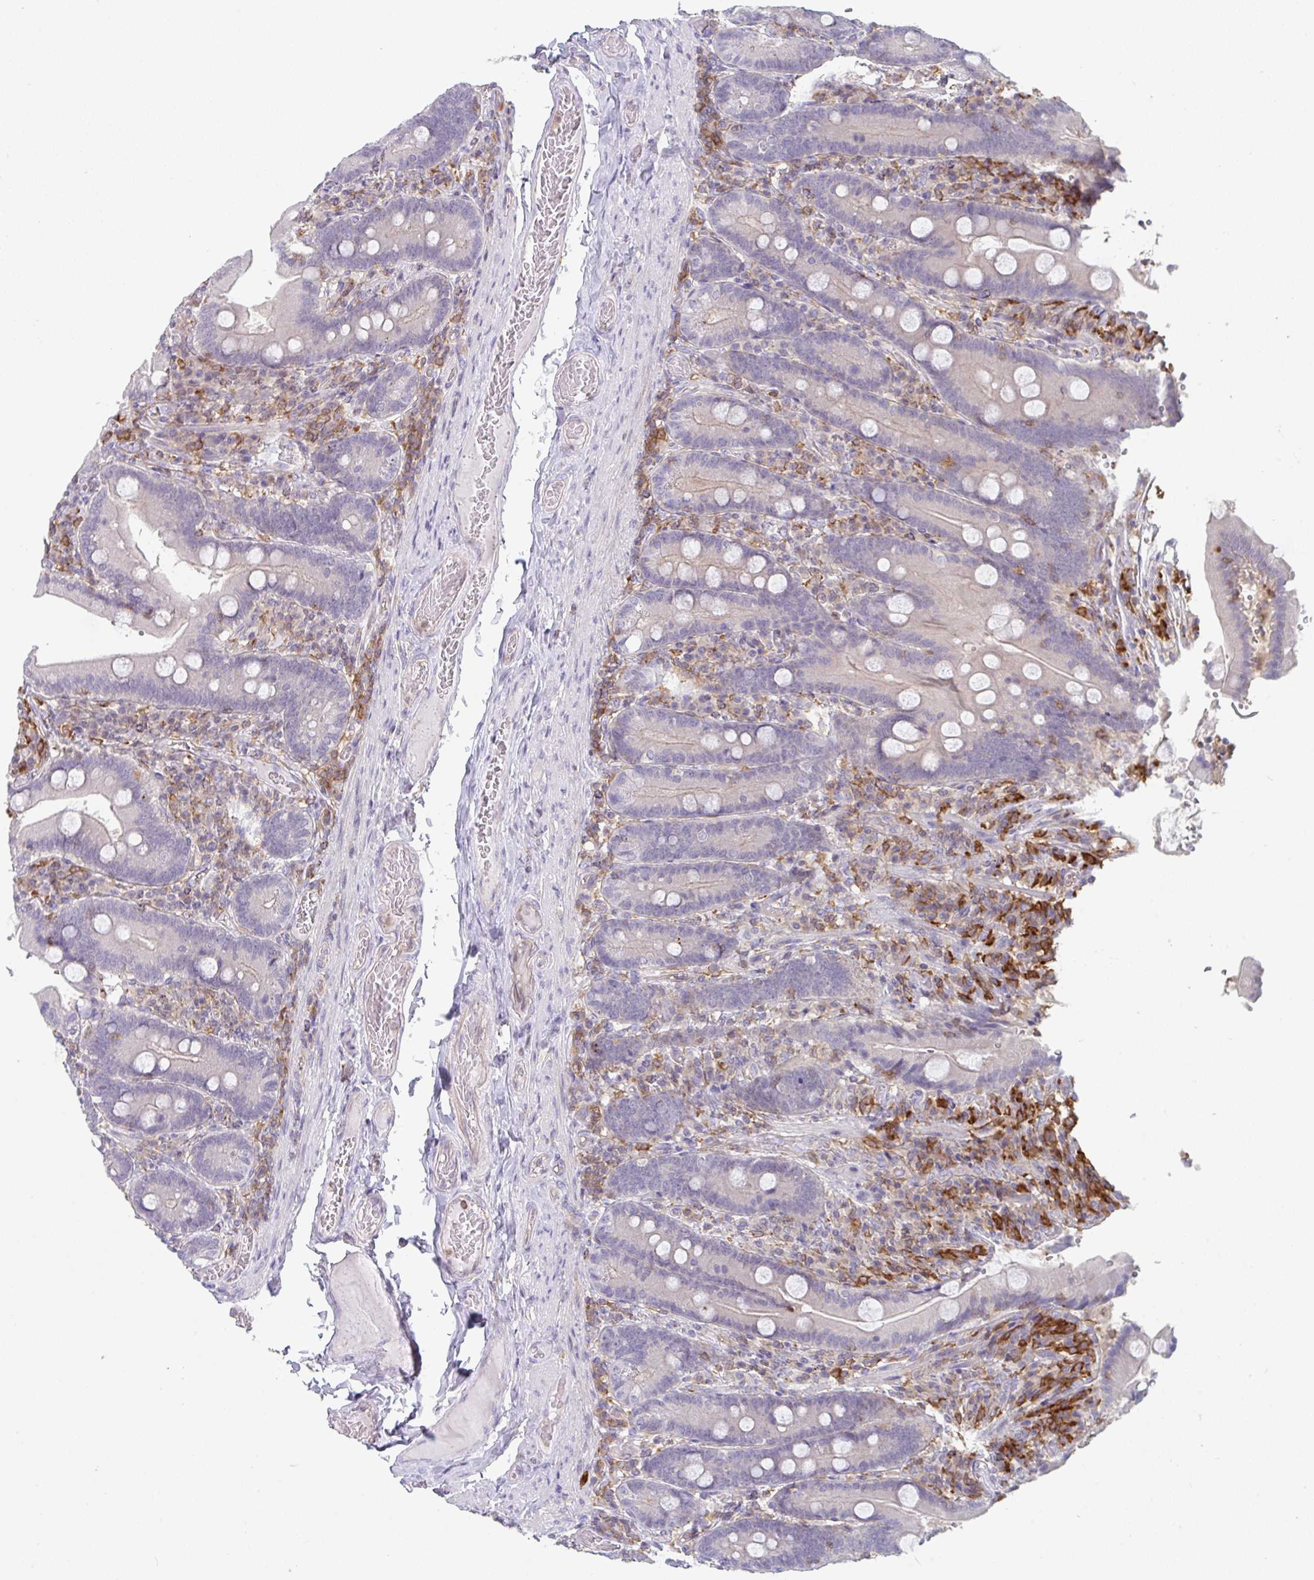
{"staining": {"intensity": "negative", "quantity": "none", "location": "none"}, "tissue": "duodenum", "cell_type": "Glandular cells", "image_type": "normal", "snomed": [{"axis": "morphology", "description": "Normal tissue, NOS"}, {"axis": "topography", "description": "Duodenum"}], "caption": "DAB immunohistochemical staining of unremarkable duodenum demonstrates no significant positivity in glandular cells.", "gene": "DISP2", "patient": {"sex": "female", "age": 62}}